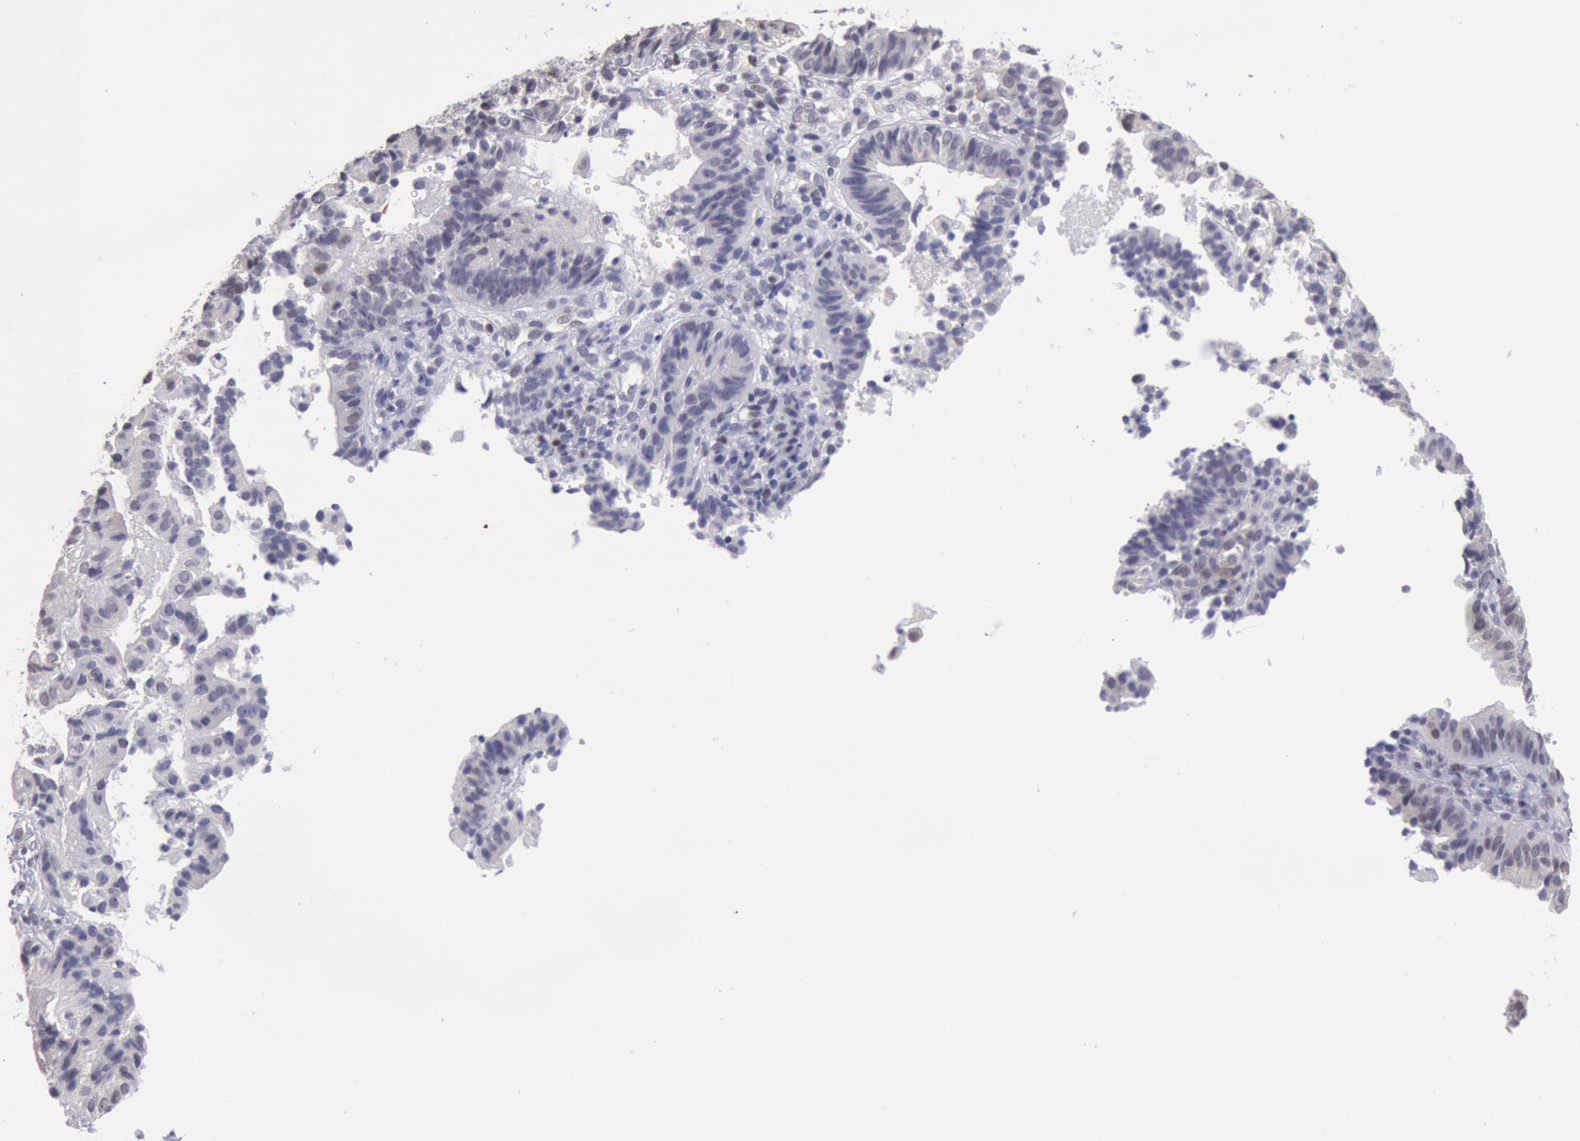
{"staining": {"intensity": "negative", "quantity": "none", "location": "none"}, "tissue": "cervical cancer", "cell_type": "Tumor cells", "image_type": "cancer", "snomed": [{"axis": "morphology", "description": "Adenocarcinoma, NOS"}, {"axis": "topography", "description": "Cervix"}], "caption": "DAB immunohistochemical staining of human cervical cancer exhibits no significant expression in tumor cells.", "gene": "MYH7", "patient": {"sex": "female", "age": 60}}